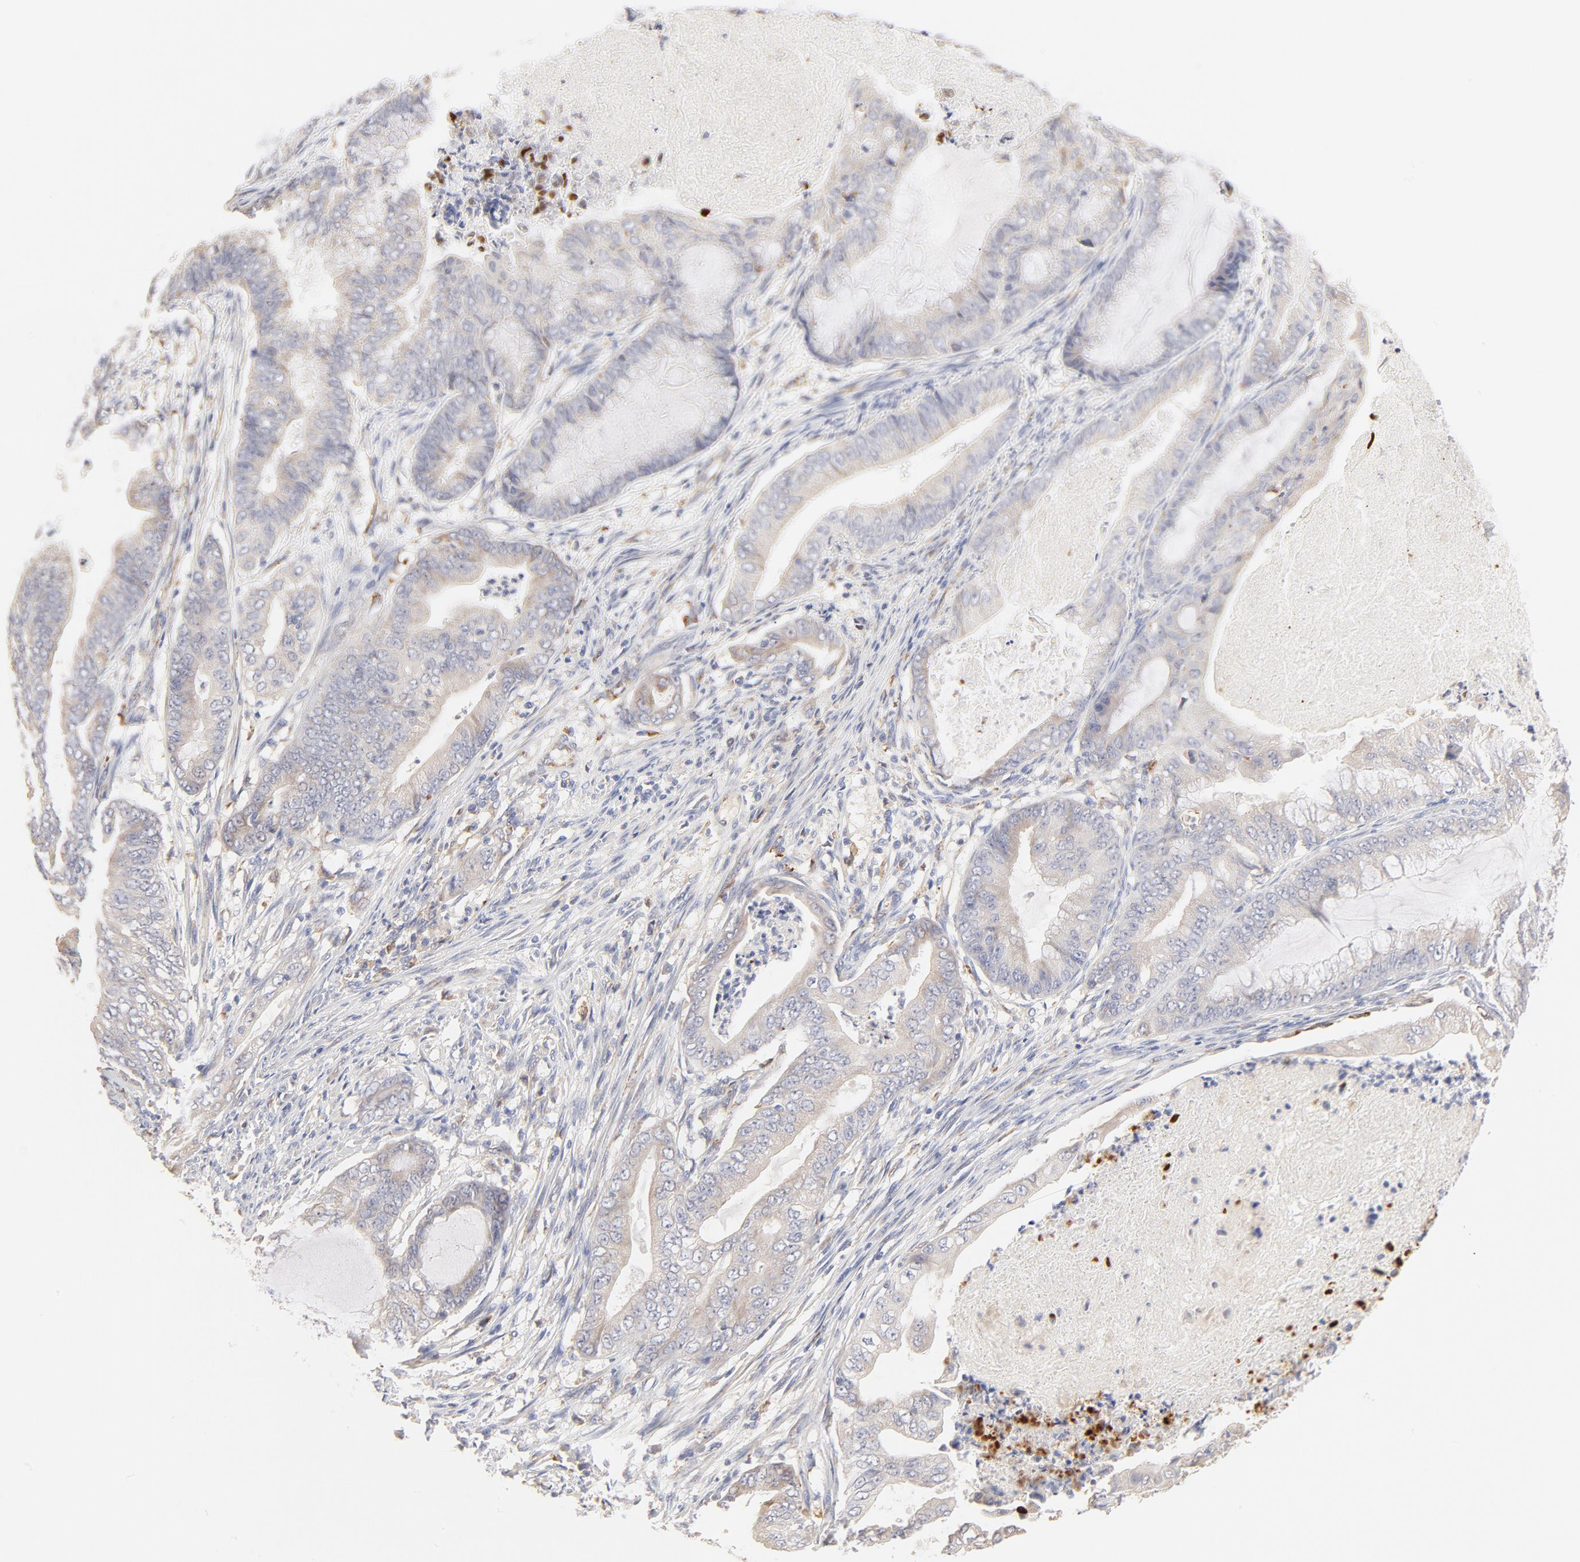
{"staining": {"intensity": "weak", "quantity": ">75%", "location": "cytoplasmic/membranous"}, "tissue": "endometrial cancer", "cell_type": "Tumor cells", "image_type": "cancer", "snomed": [{"axis": "morphology", "description": "Adenocarcinoma, NOS"}, {"axis": "topography", "description": "Endometrium"}], "caption": "Tumor cells show low levels of weak cytoplasmic/membranous staining in about >75% of cells in human adenocarcinoma (endometrial). Ihc stains the protein in brown and the nuclei are stained blue.", "gene": "MTERF2", "patient": {"sex": "female", "age": 63}}